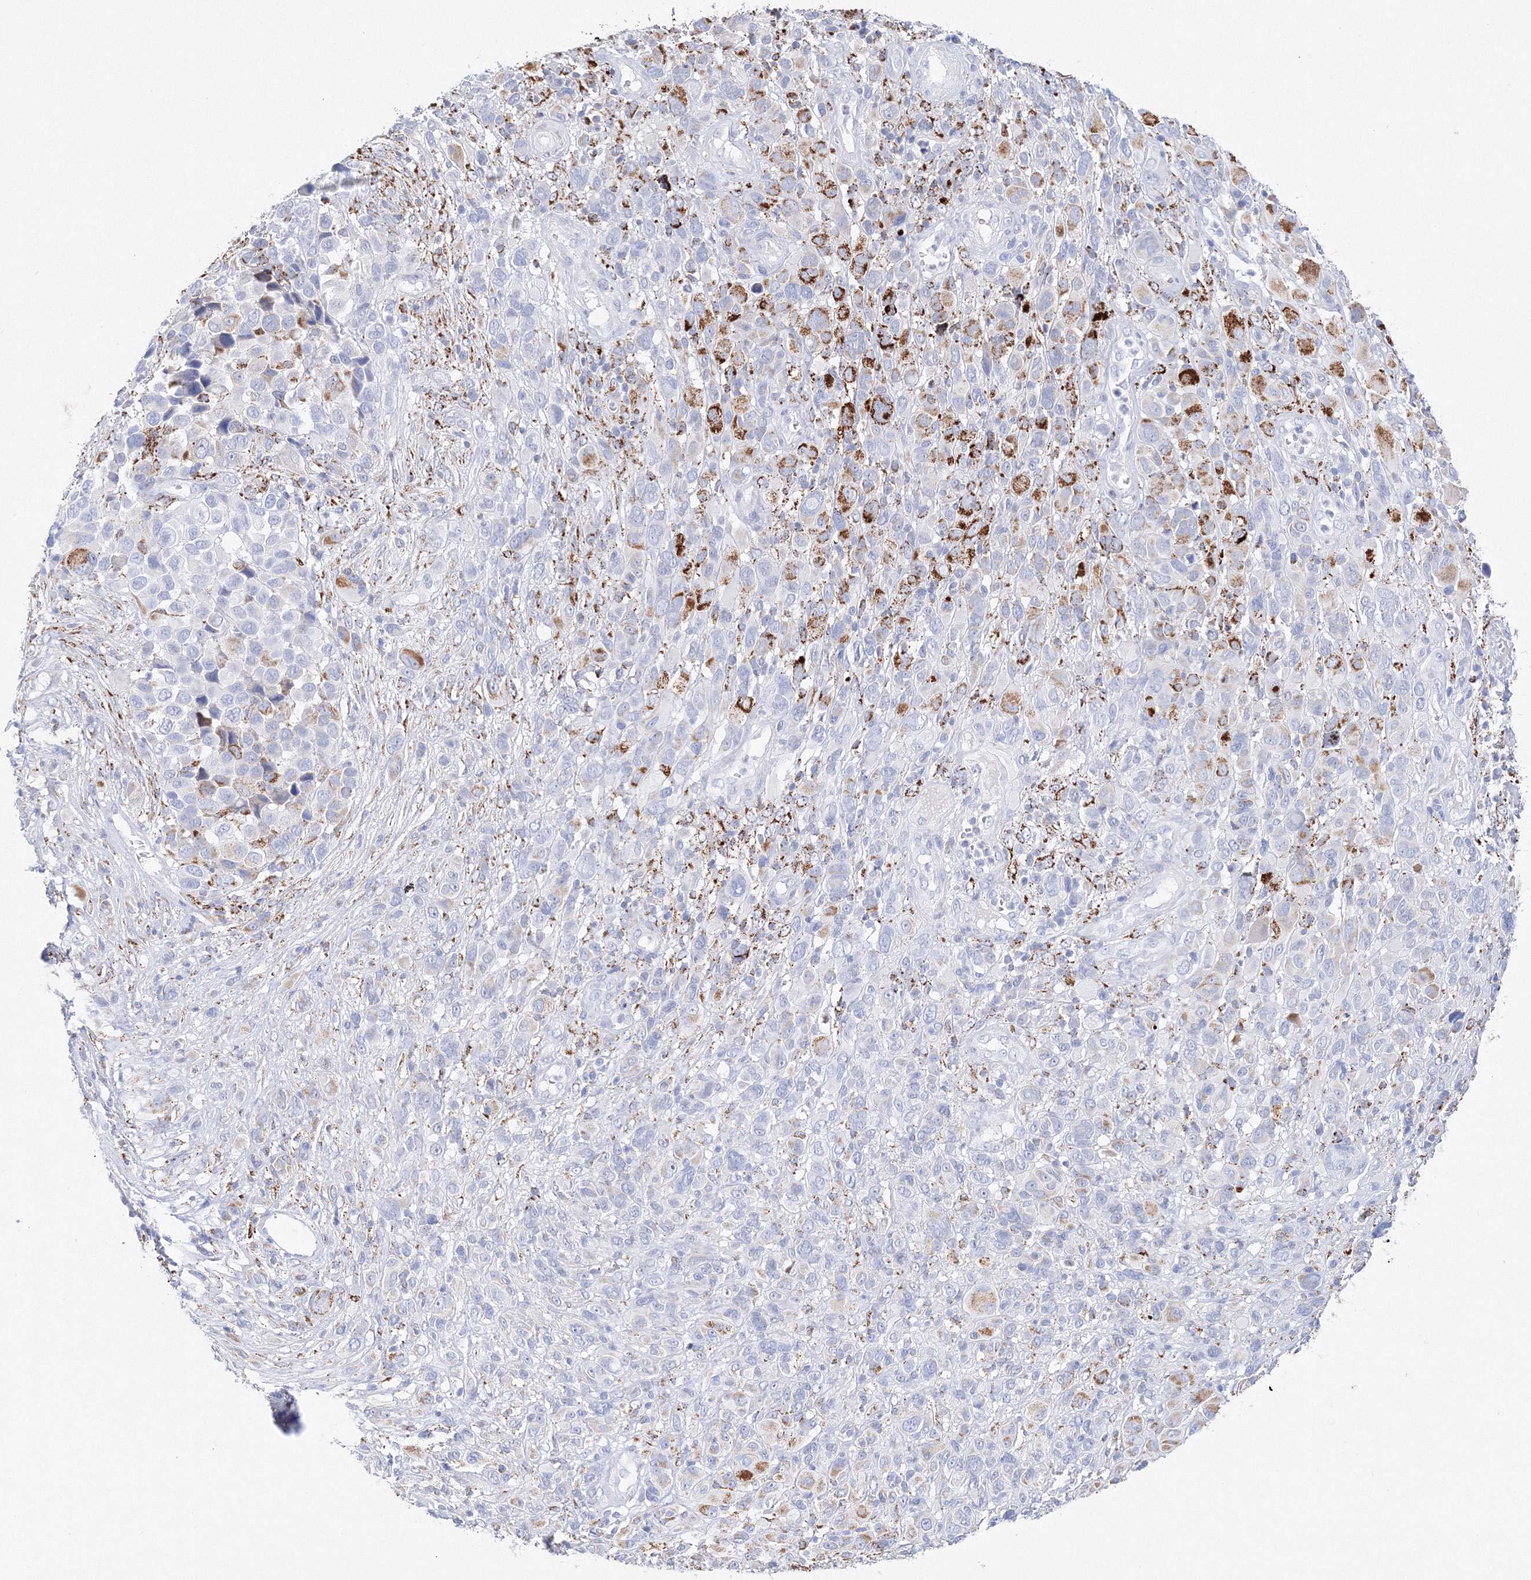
{"staining": {"intensity": "strong", "quantity": "<25%", "location": "cytoplasmic/membranous"}, "tissue": "melanoma", "cell_type": "Tumor cells", "image_type": "cancer", "snomed": [{"axis": "morphology", "description": "Malignant melanoma, NOS"}, {"axis": "topography", "description": "Skin of trunk"}], "caption": "A micrograph of melanoma stained for a protein displays strong cytoplasmic/membranous brown staining in tumor cells. (IHC, brightfield microscopy, high magnification).", "gene": "MERTK", "patient": {"sex": "male", "age": 71}}